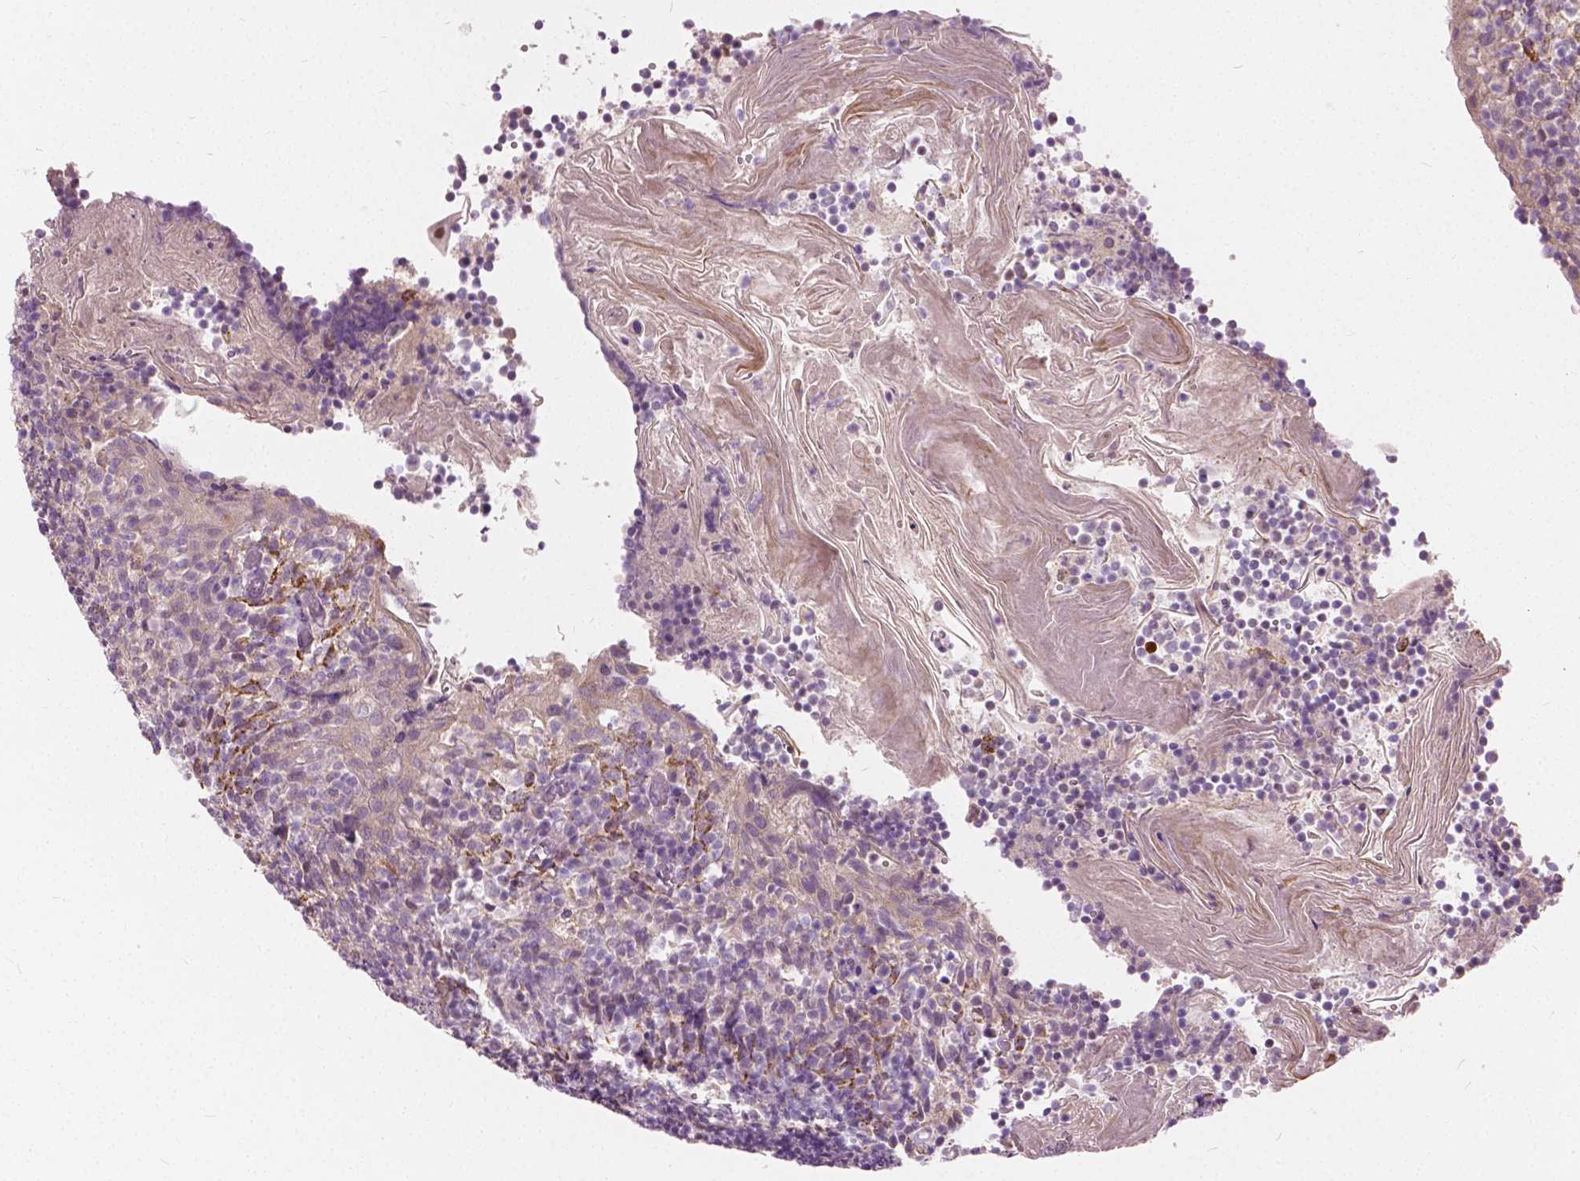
{"staining": {"intensity": "negative", "quantity": "none", "location": "none"}, "tissue": "tonsil", "cell_type": "Germinal center cells", "image_type": "normal", "snomed": [{"axis": "morphology", "description": "Normal tissue, NOS"}, {"axis": "topography", "description": "Tonsil"}], "caption": "Immunohistochemistry of benign tonsil exhibits no positivity in germinal center cells.", "gene": "DLX6", "patient": {"sex": "female", "age": 10}}